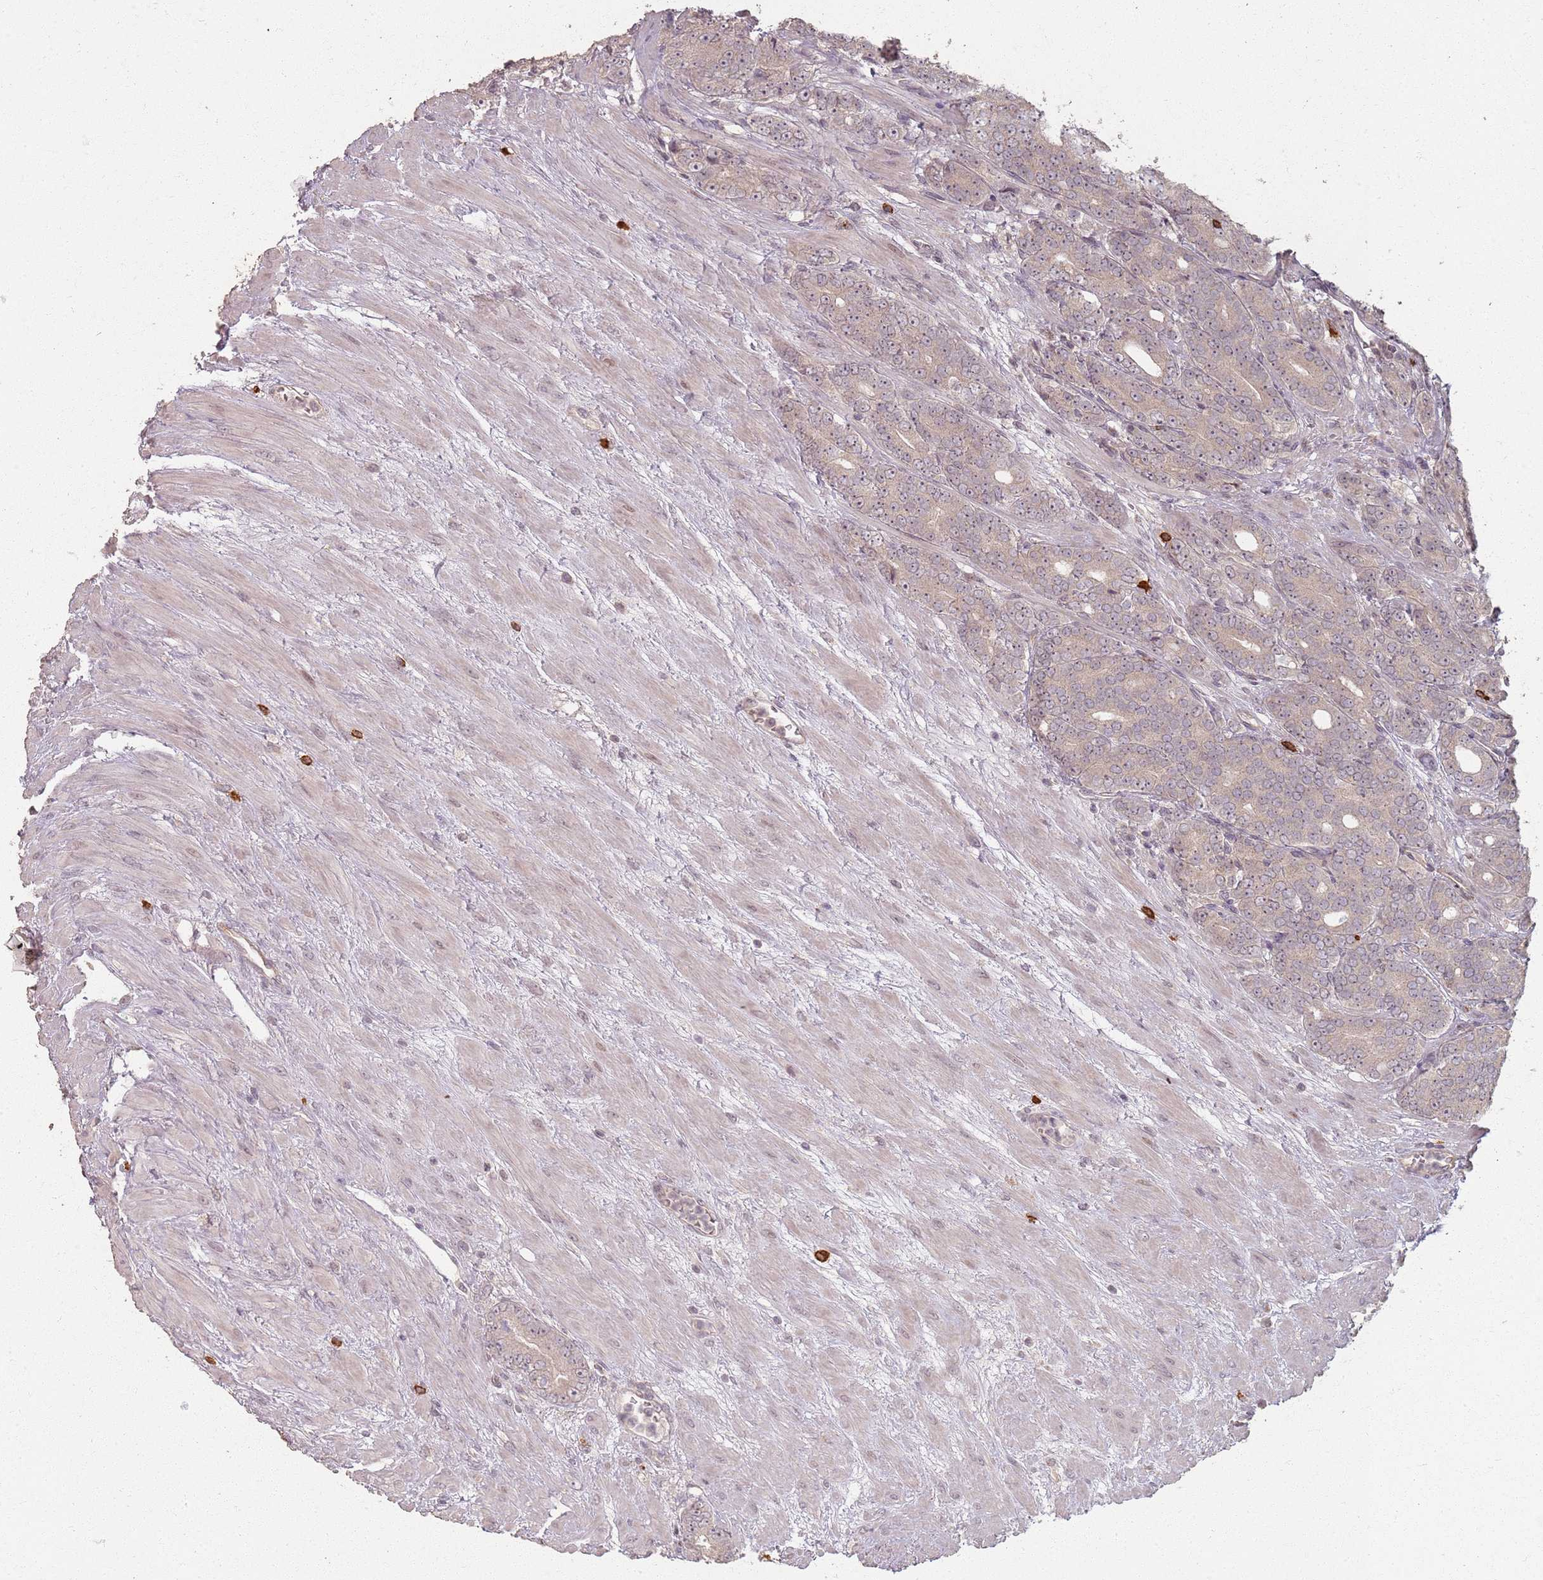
{"staining": {"intensity": "negative", "quantity": "none", "location": "none"}, "tissue": "prostate cancer", "cell_type": "Tumor cells", "image_type": "cancer", "snomed": [{"axis": "morphology", "description": "Adenocarcinoma, High grade"}, {"axis": "topography", "description": "Prostate"}], "caption": "Image shows no significant protein positivity in tumor cells of adenocarcinoma (high-grade) (prostate).", "gene": "CCDC168", "patient": {"sex": "male", "age": 64}}